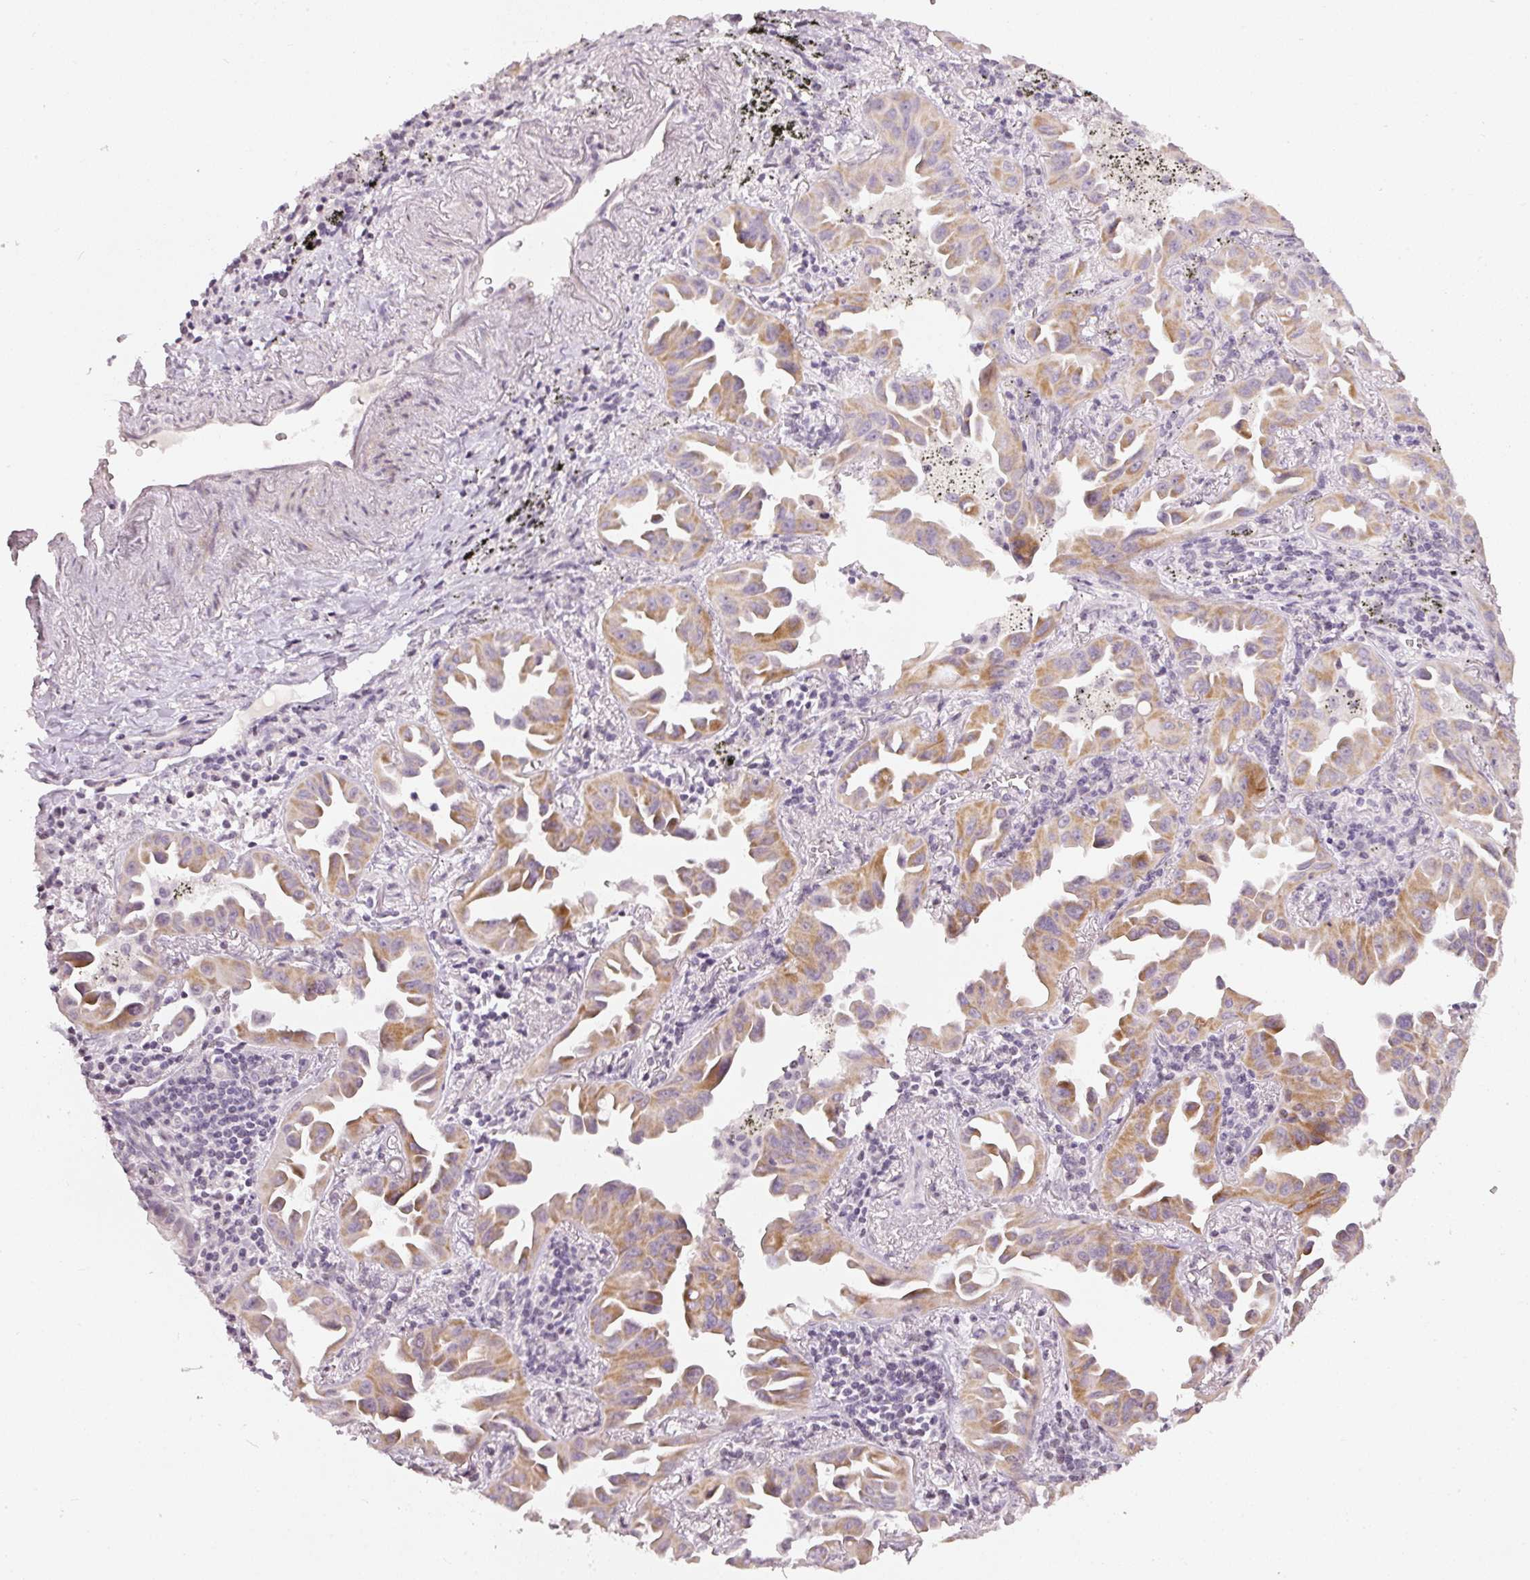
{"staining": {"intensity": "moderate", "quantity": ">75%", "location": "cytoplasmic/membranous"}, "tissue": "lung cancer", "cell_type": "Tumor cells", "image_type": "cancer", "snomed": [{"axis": "morphology", "description": "Adenocarcinoma, NOS"}, {"axis": "topography", "description": "Lung"}], "caption": "Protein staining displays moderate cytoplasmic/membranous positivity in about >75% of tumor cells in lung cancer (adenocarcinoma). The staining was performed using DAB to visualize the protein expression in brown, while the nuclei were stained in blue with hematoxylin (Magnification: 20x).", "gene": "NRDE2", "patient": {"sex": "male", "age": 68}}